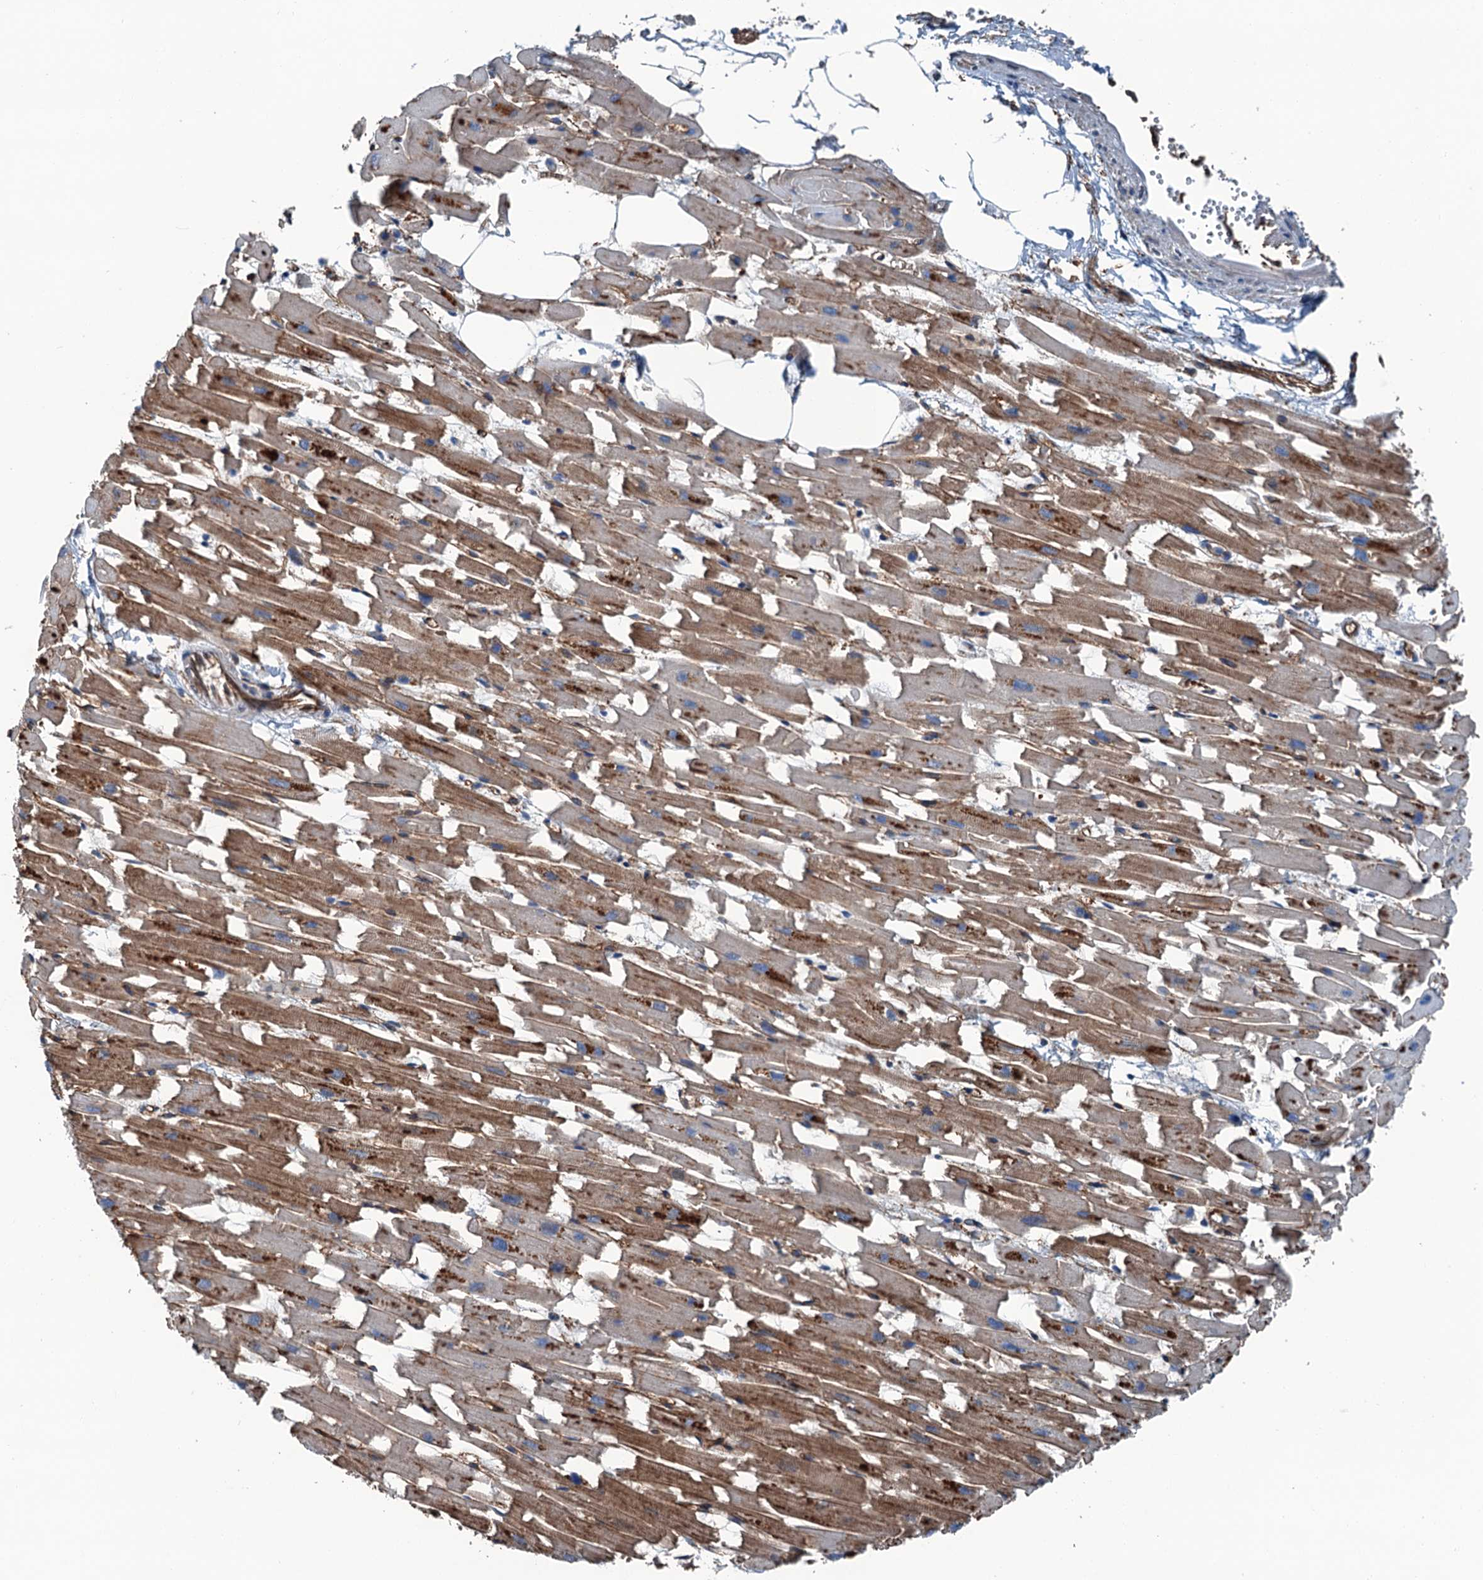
{"staining": {"intensity": "moderate", "quantity": ">75%", "location": "cytoplasmic/membranous"}, "tissue": "heart muscle", "cell_type": "Cardiomyocytes", "image_type": "normal", "snomed": [{"axis": "morphology", "description": "Normal tissue, NOS"}, {"axis": "topography", "description": "Heart"}], "caption": "This histopathology image displays unremarkable heart muscle stained with immunohistochemistry (IHC) to label a protein in brown. The cytoplasmic/membranous of cardiomyocytes show moderate positivity for the protein. Nuclei are counter-stained blue.", "gene": "NMRAL1", "patient": {"sex": "female", "age": 64}}